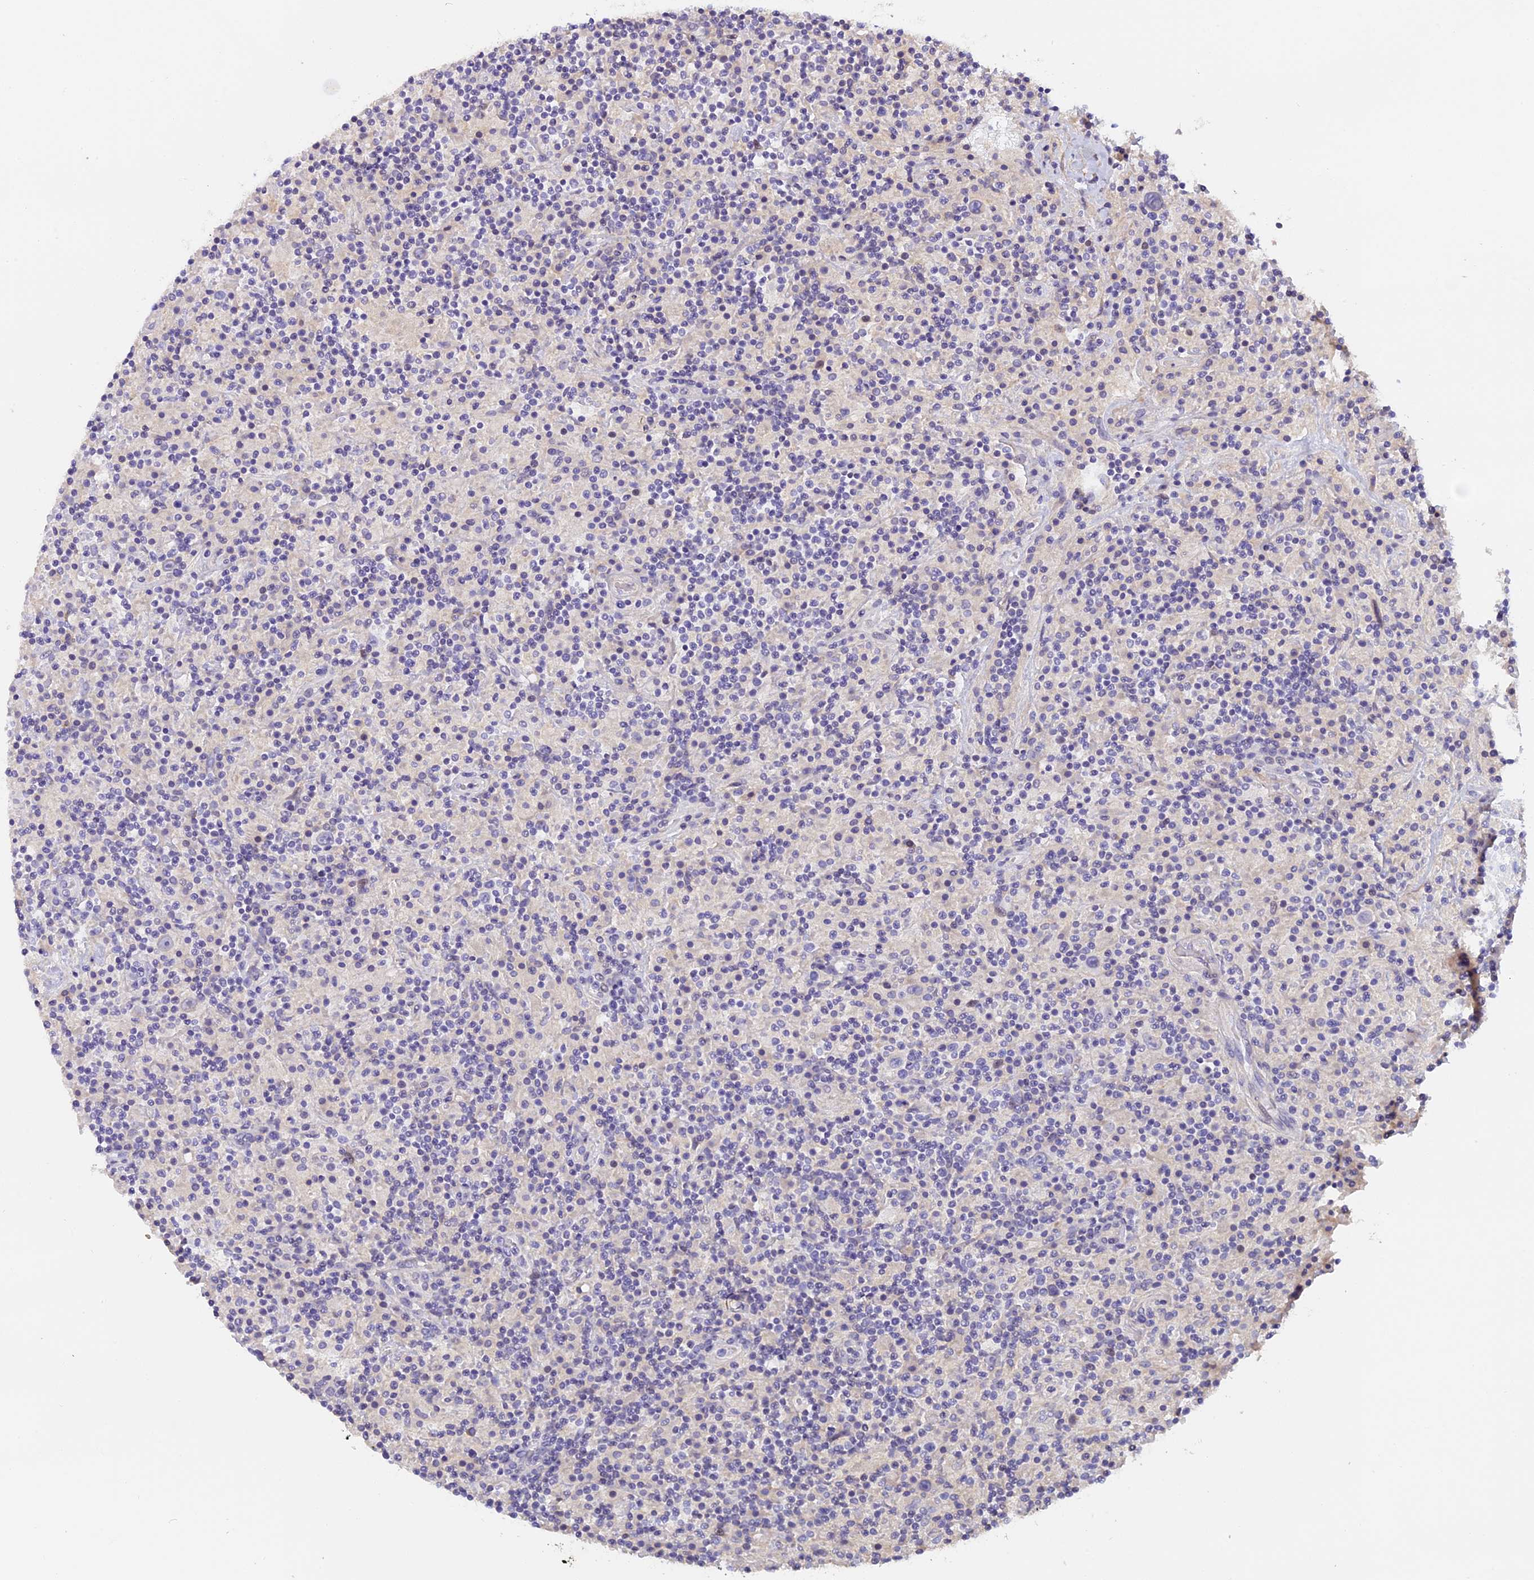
{"staining": {"intensity": "negative", "quantity": "none", "location": "none"}, "tissue": "lymphoma", "cell_type": "Tumor cells", "image_type": "cancer", "snomed": [{"axis": "morphology", "description": "Hodgkin's disease, NOS"}, {"axis": "topography", "description": "Lymph node"}], "caption": "DAB immunohistochemical staining of human Hodgkin's disease reveals no significant staining in tumor cells.", "gene": "FAM98C", "patient": {"sex": "male", "age": 70}}